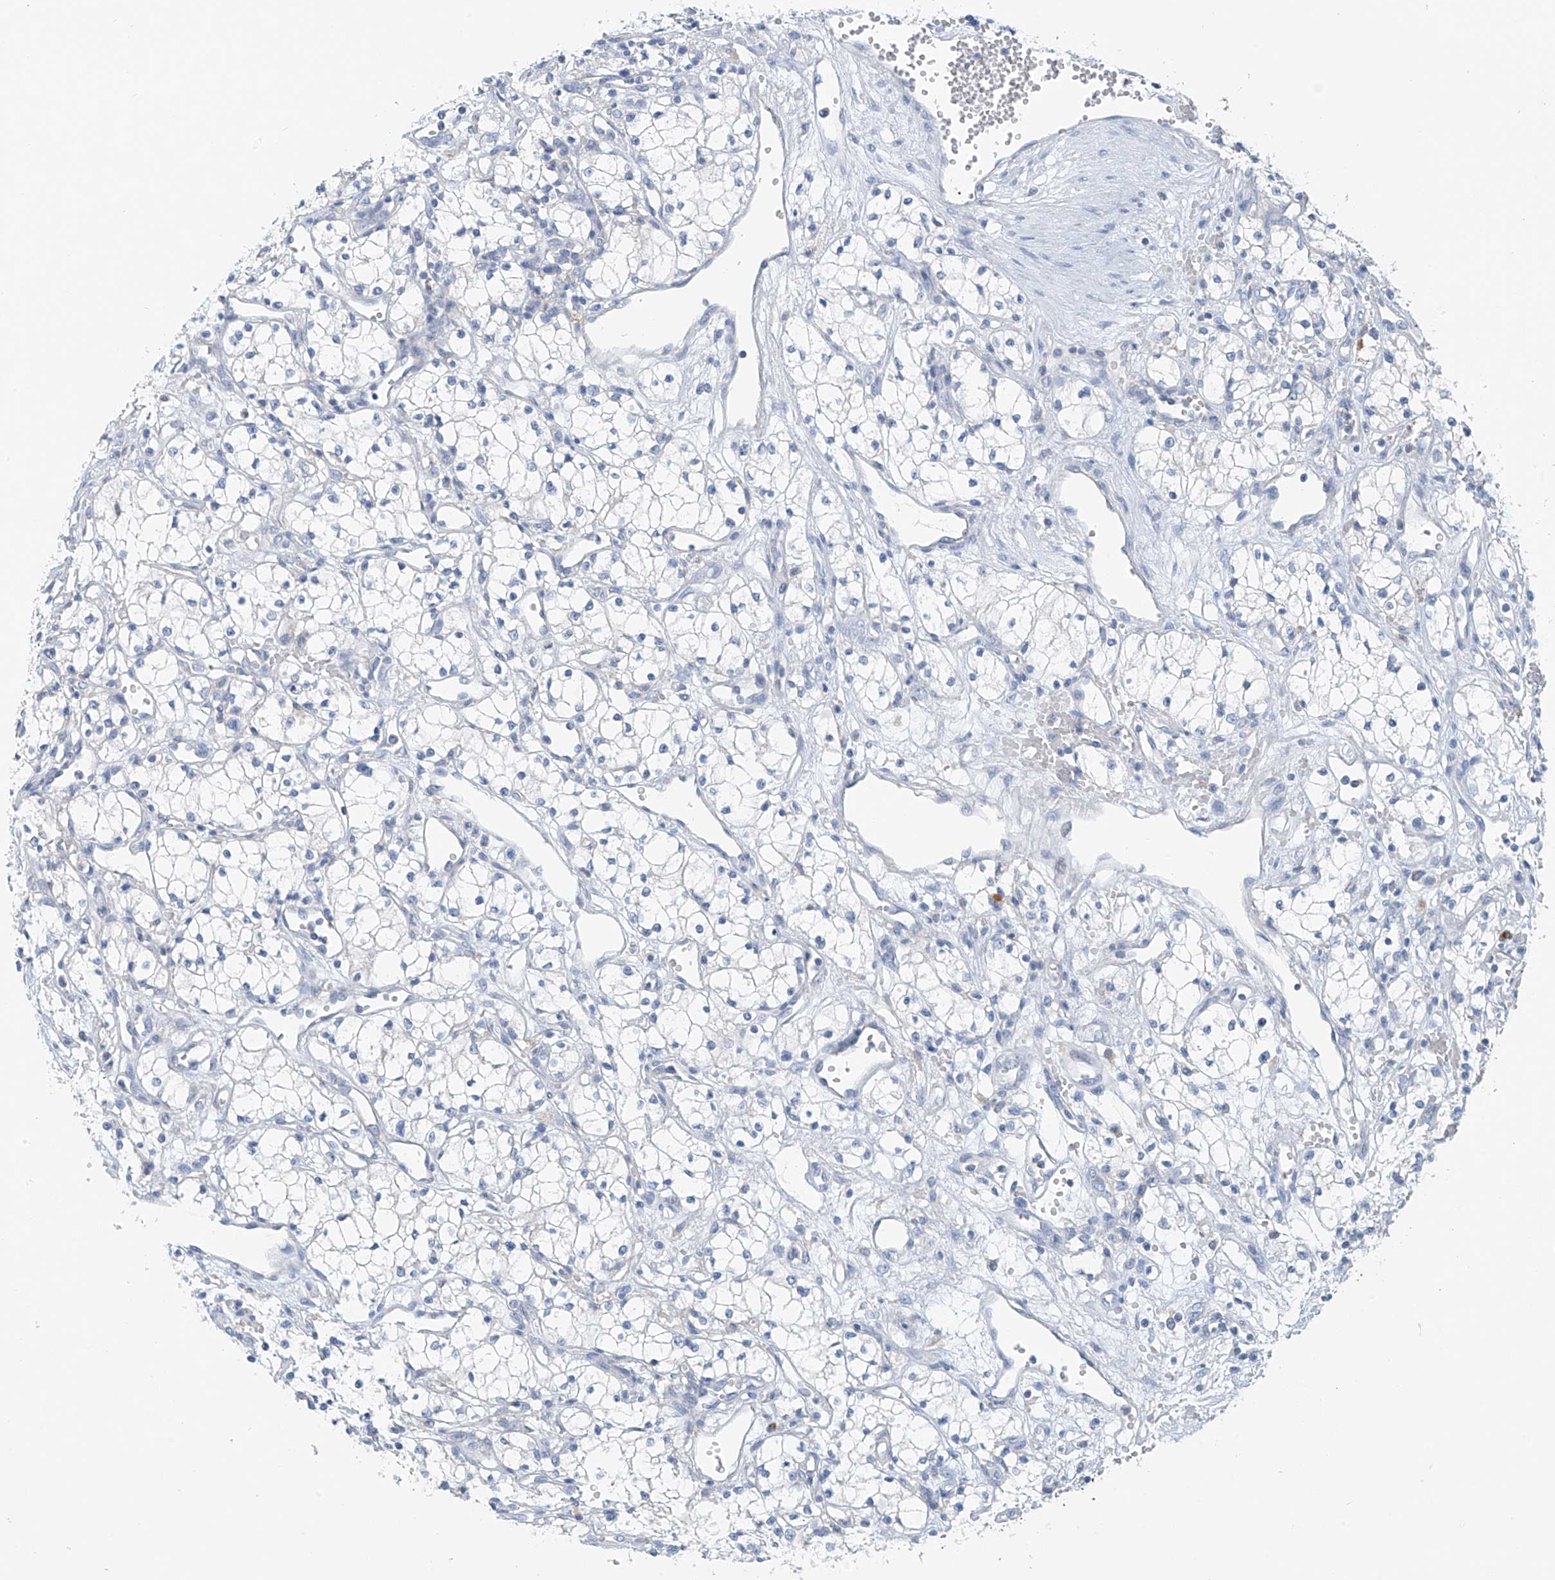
{"staining": {"intensity": "negative", "quantity": "none", "location": "none"}, "tissue": "renal cancer", "cell_type": "Tumor cells", "image_type": "cancer", "snomed": [{"axis": "morphology", "description": "Adenocarcinoma, NOS"}, {"axis": "topography", "description": "Kidney"}], "caption": "DAB immunohistochemical staining of renal adenocarcinoma shows no significant positivity in tumor cells.", "gene": "POMGNT2", "patient": {"sex": "male", "age": 59}}